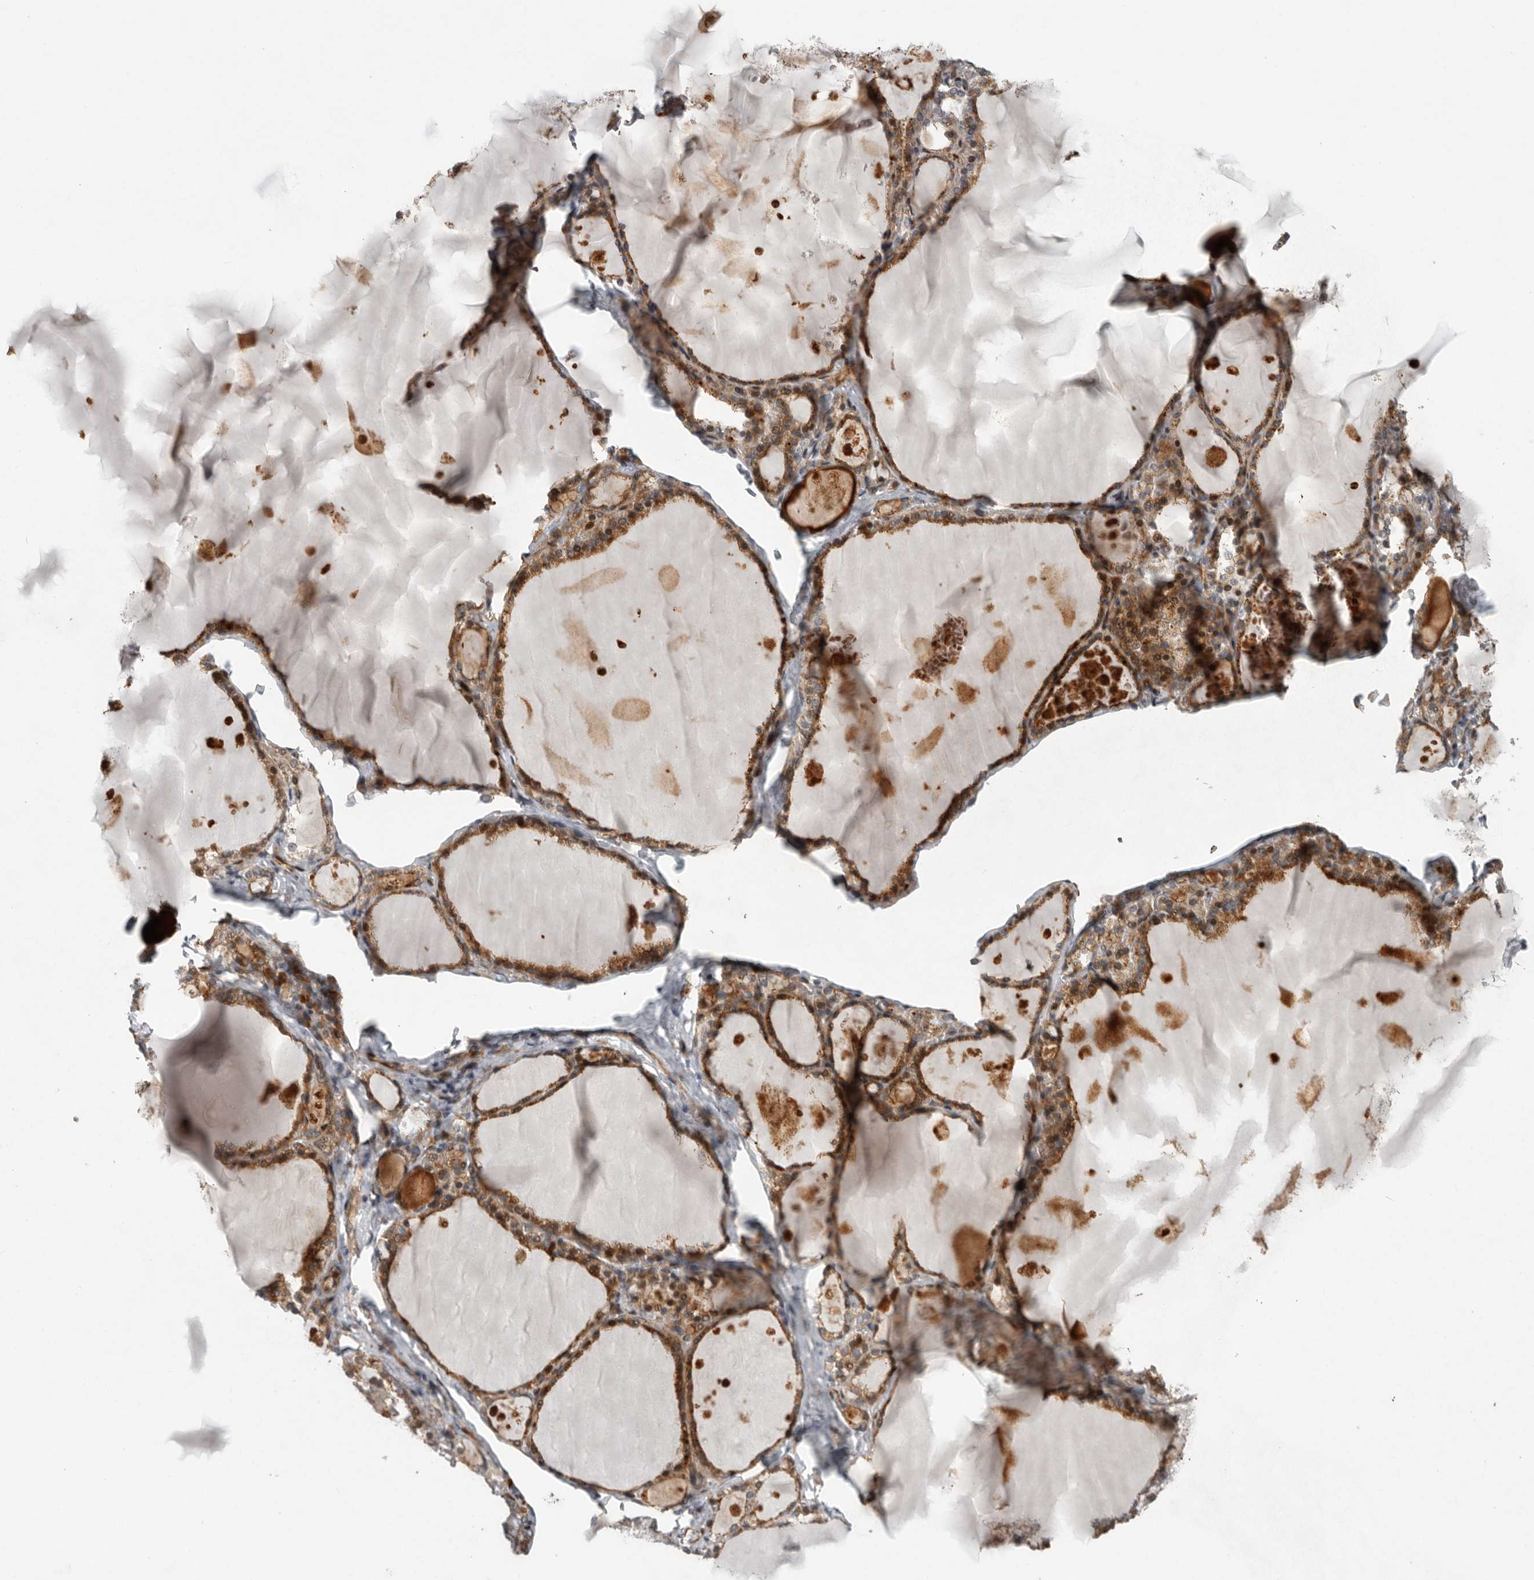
{"staining": {"intensity": "moderate", "quantity": ">75%", "location": "cytoplasmic/membranous"}, "tissue": "thyroid gland", "cell_type": "Glandular cells", "image_type": "normal", "snomed": [{"axis": "morphology", "description": "Normal tissue, NOS"}, {"axis": "topography", "description": "Thyroid gland"}], "caption": "Brown immunohistochemical staining in unremarkable human thyroid gland displays moderate cytoplasmic/membranous staining in approximately >75% of glandular cells. (IHC, brightfield microscopy, high magnification).", "gene": "MPDZ", "patient": {"sex": "male", "age": 56}}